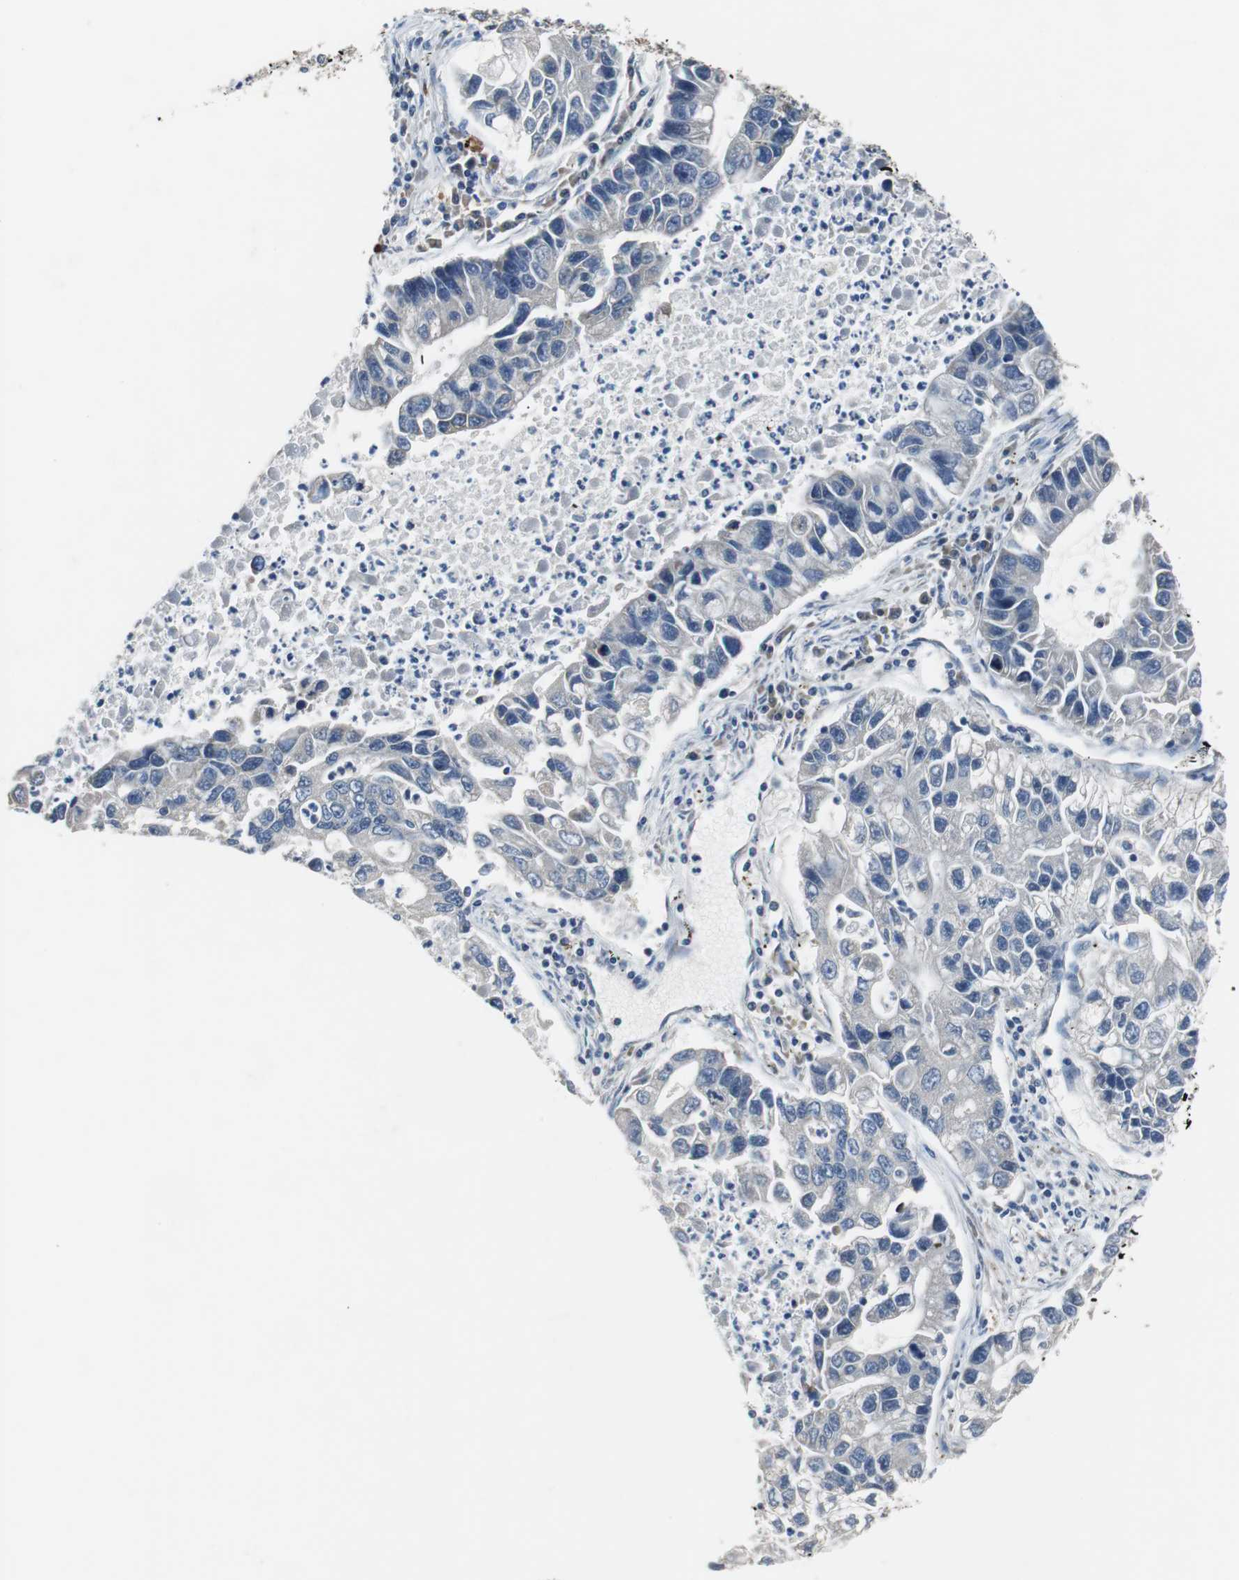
{"staining": {"intensity": "negative", "quantity": "none", "location": "none"}, "tissue": "lung cancer", "cell_type": "Tumor cells", "image_type": "cancer", "snomed": [{"axis": "morphology", "description": "Adenocarcinoma, NOS"}, {"axis": "topography", "description": "Lung"}], "caption": "Tumor cells are negative for brown protein staining in lung adenocarcinoma. The staining was performed using DAB to visualize the protein expression in brown, while the nuclei were stained in blue with hematoxylin (Magnification: 20x).", "gene": "PITRM1", "patient": {"sex": "female", "age": 51}}